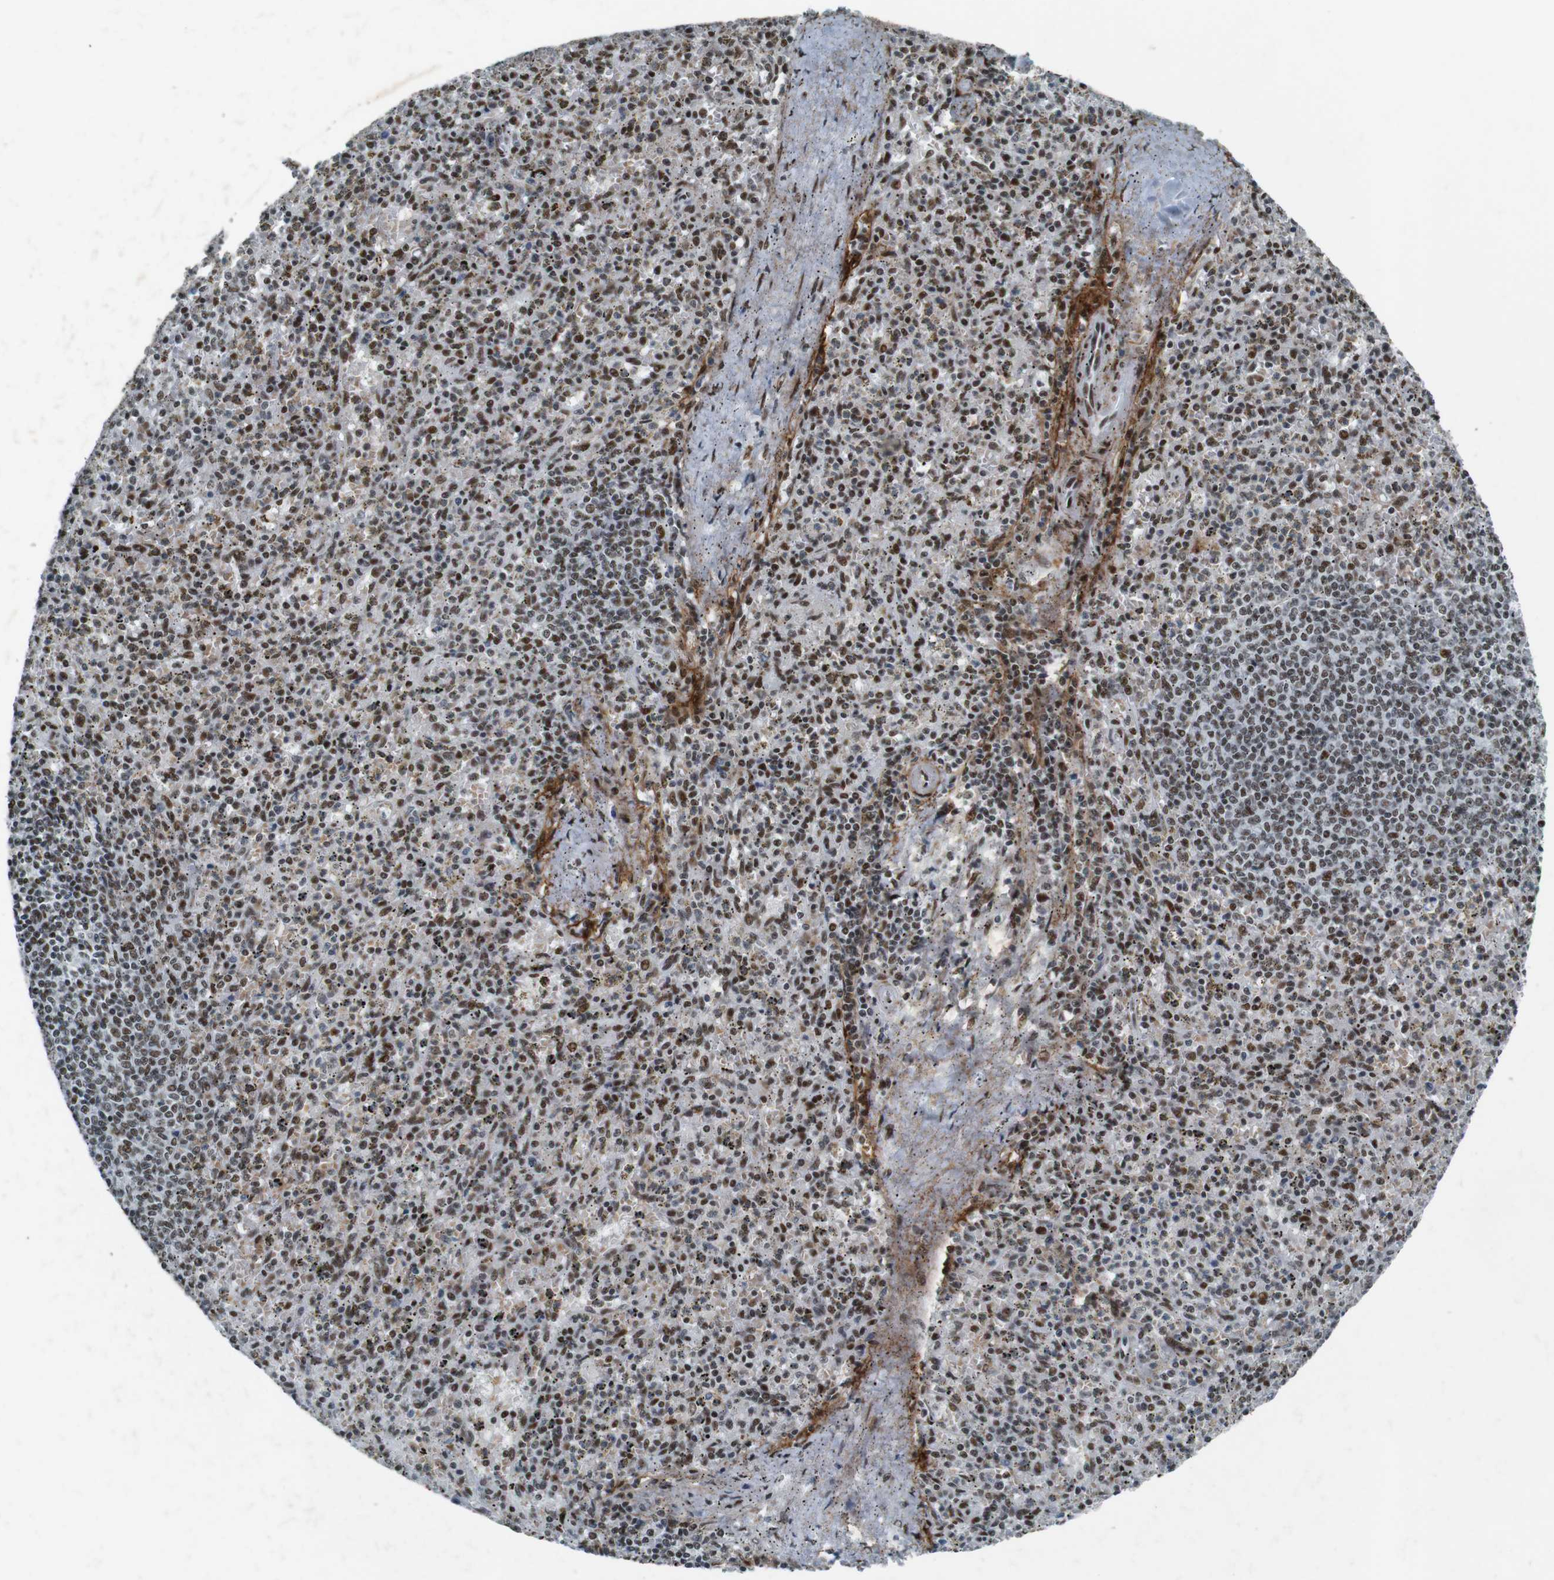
{"staining": {"intensity": "strong", "quantity": ">75%", "location": "nuclear"}, "tissue": "spleen", "cell_type": "Cells in red pulp", "image_type": "normal", "snomed": [{"axis": "morphology", "description": "Normal tissue, NOS"}, {"axis": "topography", "description": "Spleen"}], "caption": "IHC (DAB) staining of unremarkable human spleen reveals strong nuclear protein expression in approximately >75% of cells in red pulp. The staining was performed using DAB (3,3'-diaminobenzidine) to visualize the protein expression in brown, while the nuclei were stained in blue with hematoxylin (Magnification: 20x).", "gene": "HEXIM1", "patient": {"sex": "male", "age": 72}}